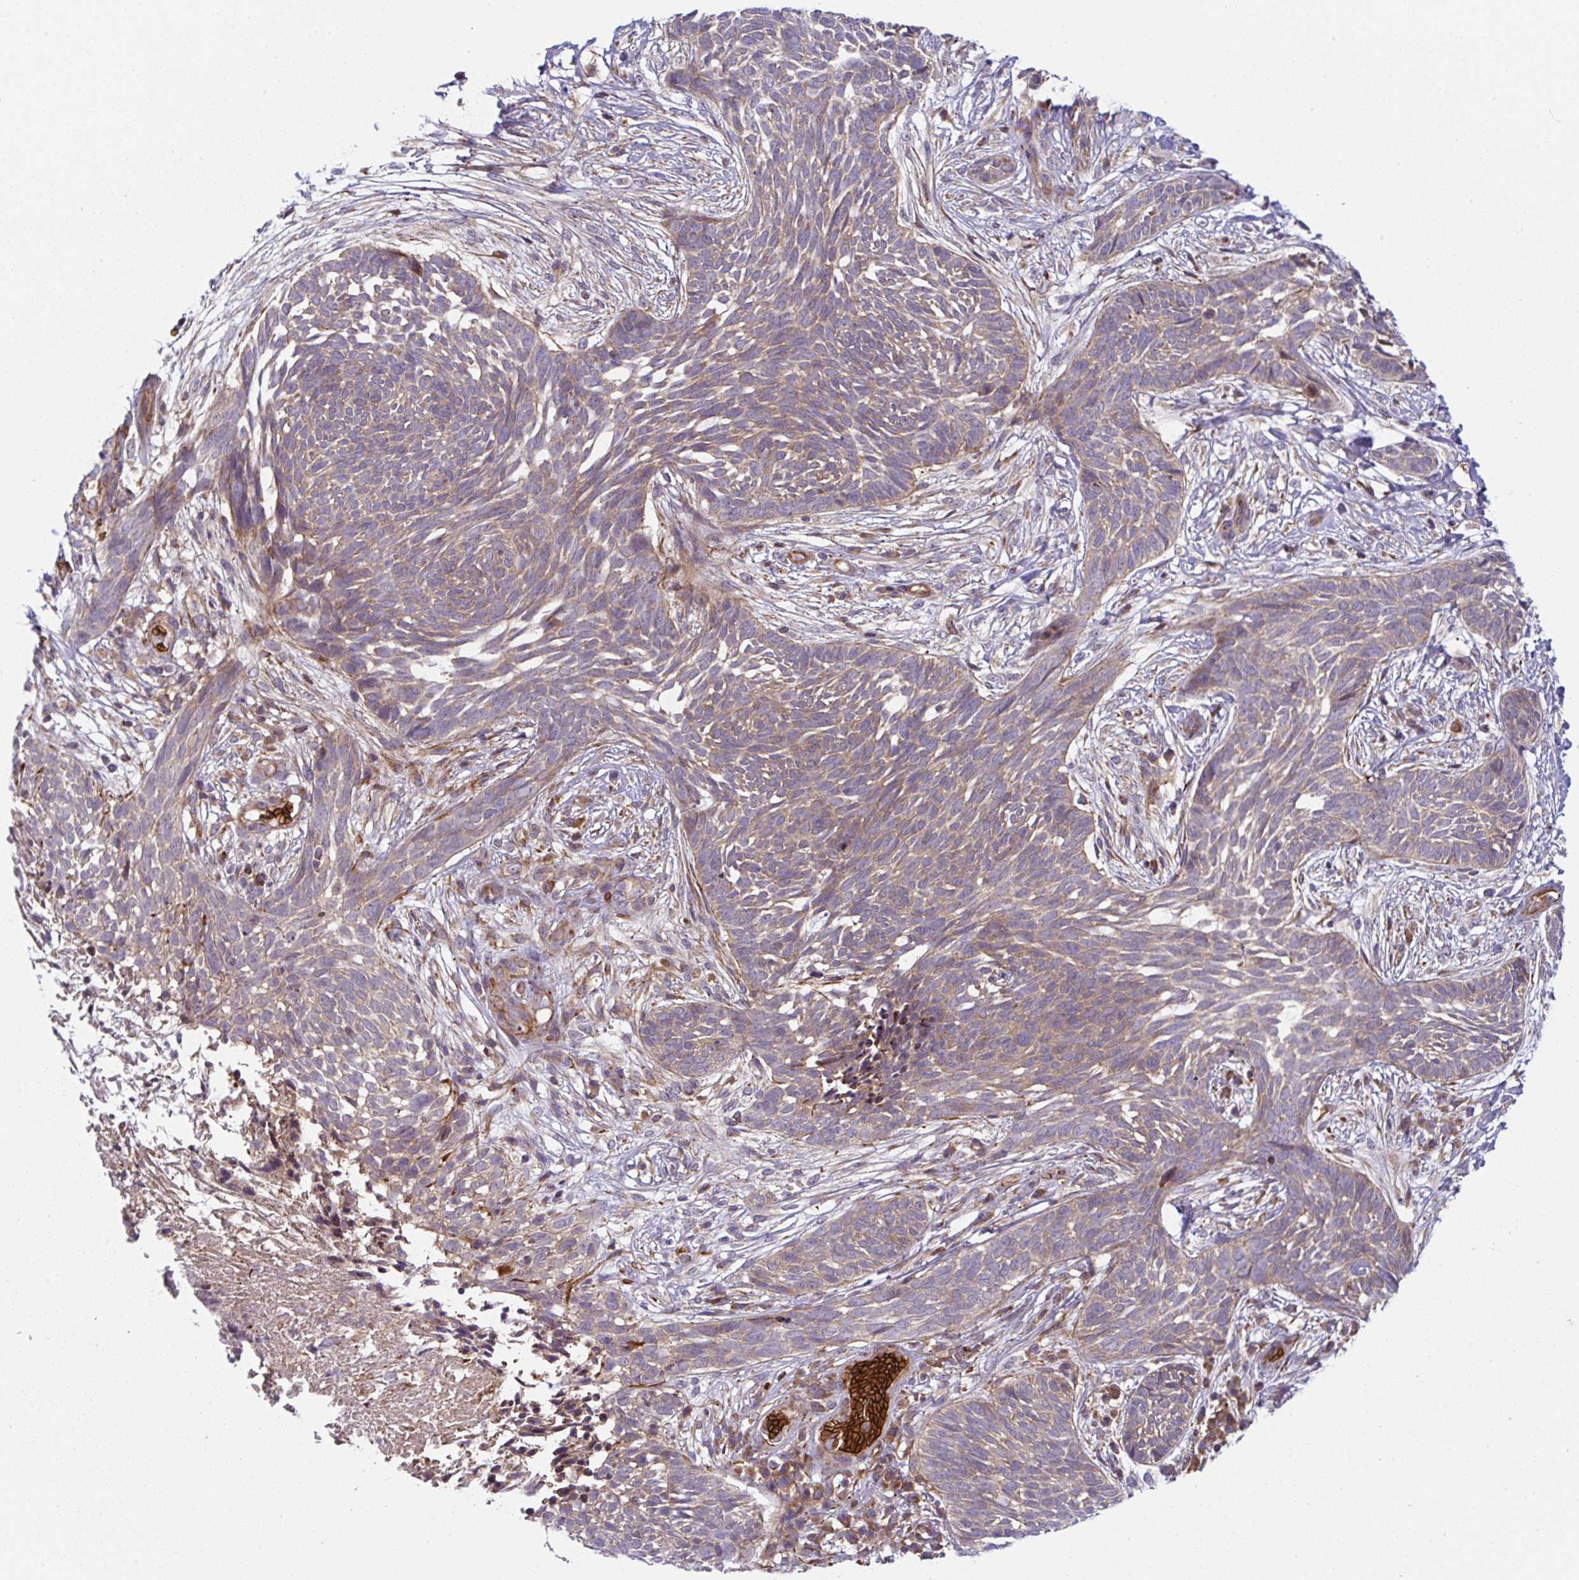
{"staining": {"intensity": "moderate", "quantity": "25%-75%", "location": "cytoplasmic/membranous"}, "tissue": "skin cancer", "cell_type": "Tumor cells", "image_type": "cancer", "snomed": [{"axis": "morphology", "description": "Basal cell carcinoma"}, {"axis": "topography", "description": "Skin"}, {"axis": "topography", "description": "Skin, foot"}], "caption": "Protein analysis of skin cancer tissue reveals moderate cytoplasmic/membranous expression in approximately 25%-75% of tumor cells.", "gene": "APOBEC3D", "patient": {"sex": "female", "age": 86}}